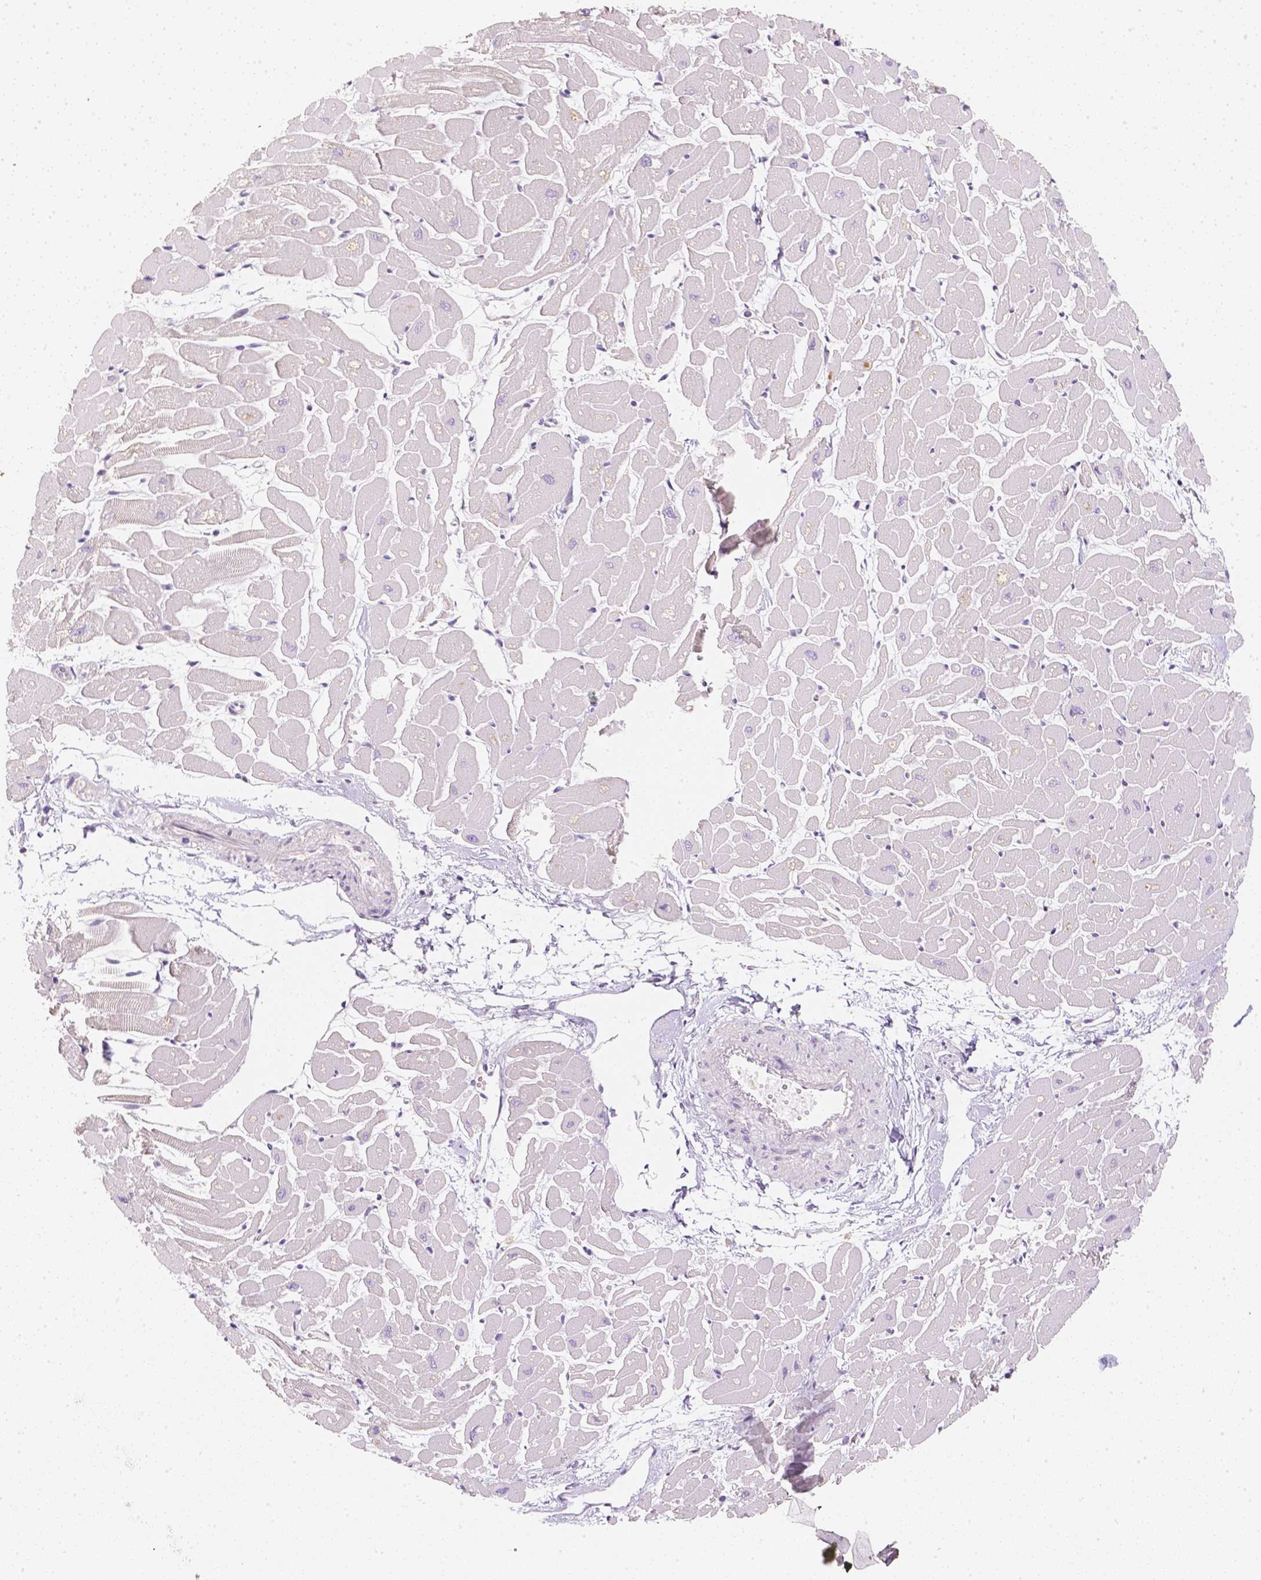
{"staining": {"intensity": "negative", "quantity": "none", "location": "none"}, "tissue": "heart muscle", "cell_type": "Cardiomyocytes", "image_type": "normal", "snomed": [{"axis": "morphology", "description": "Normal tissue, NOS"}, {"axis": "topography", "description": "Heart"}], "caption": "Protein analysis of normal heart muscle shows no significant staining in cardiomyocytes. Brightfield microscopy of IHC stained with DAB (3,3'-diaminobenzidine) (brown) and hematoxylin (blue), captured at high magnification.", "gene": "NVL", "patient": {"sex": "male", "age": 57}}